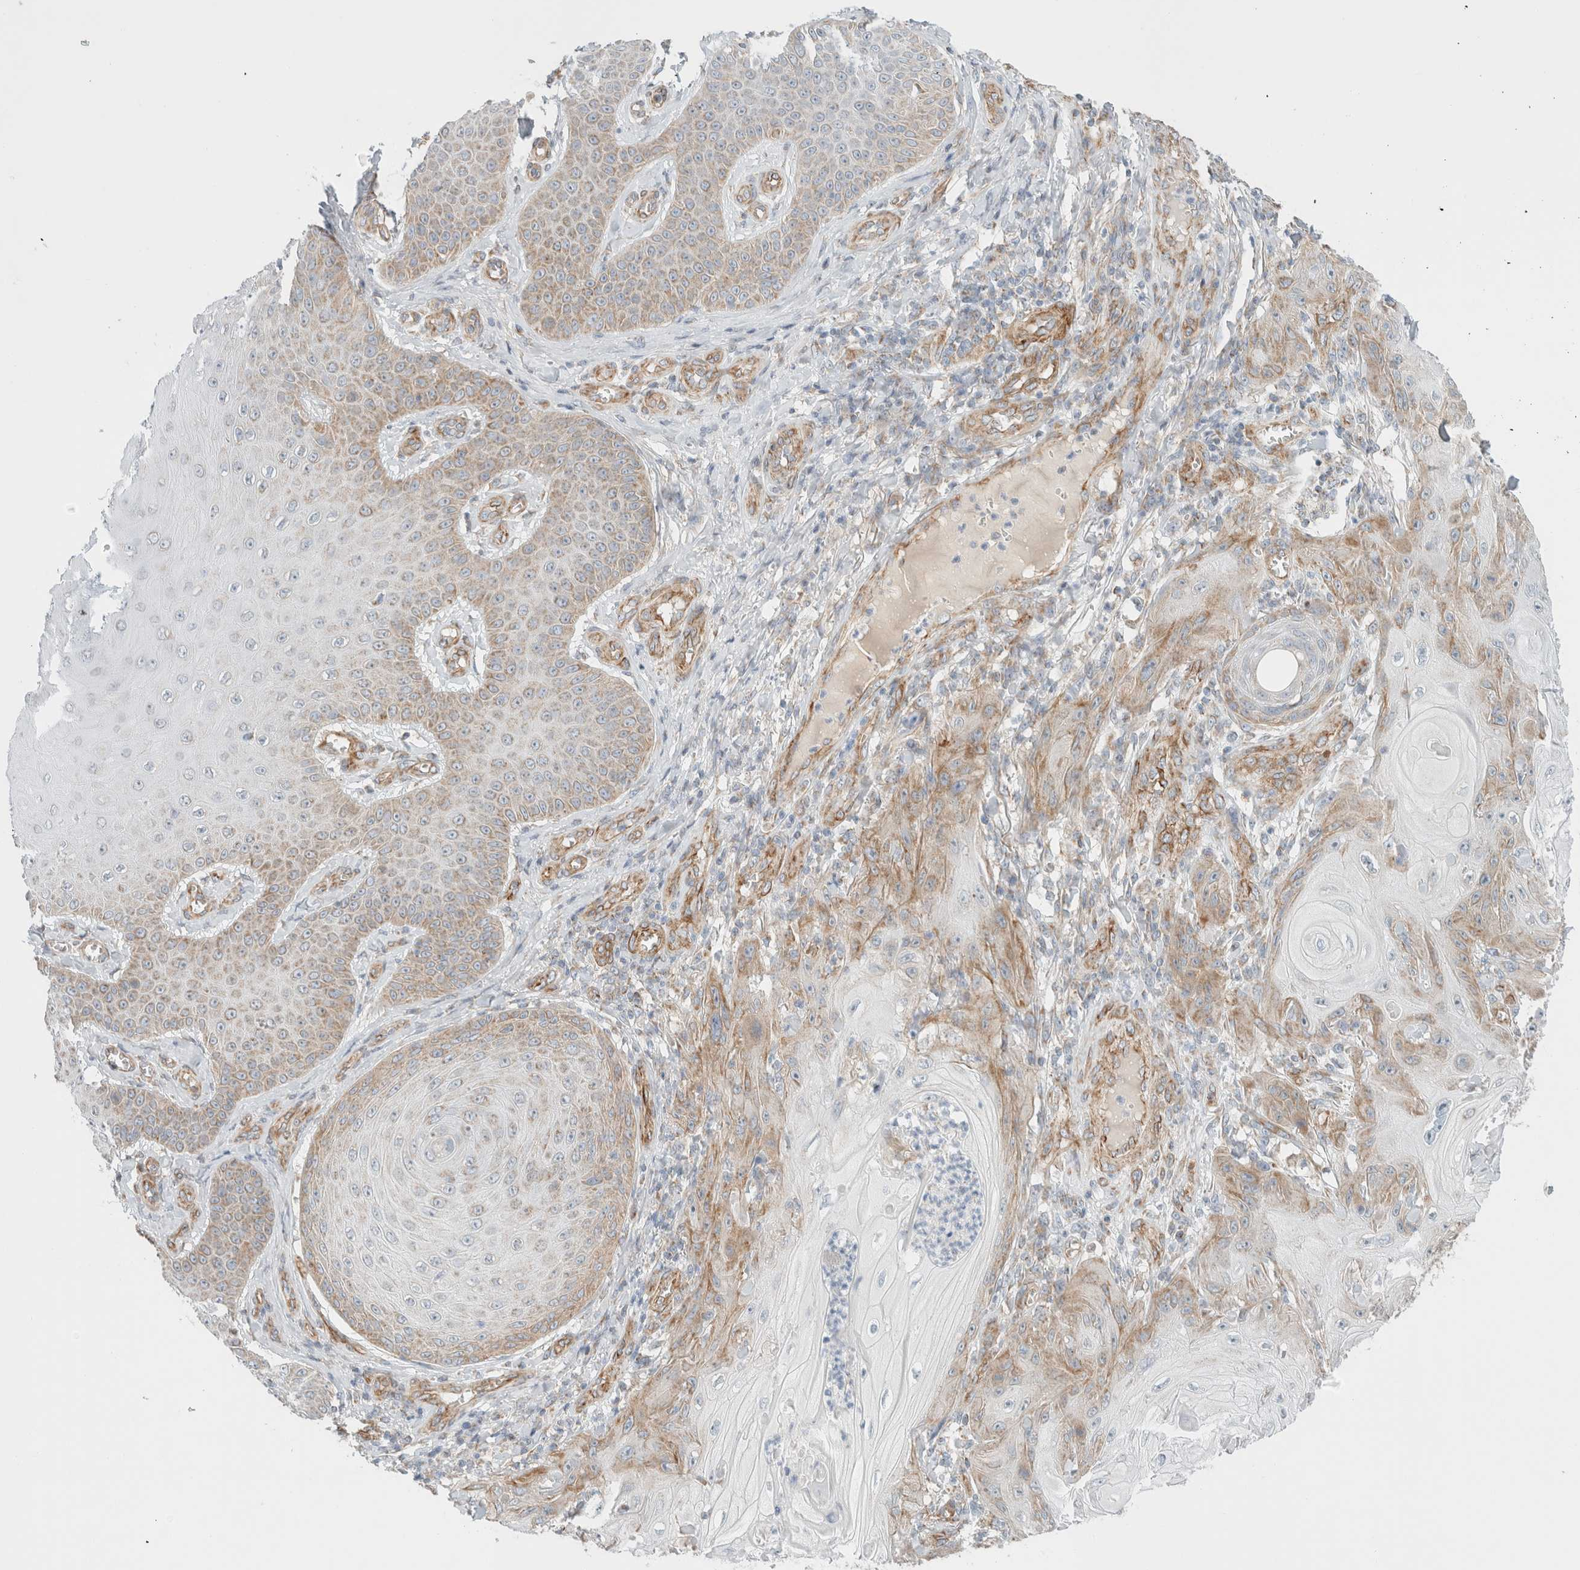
{"staining": {"intensity": "moderate", "quantity": "<25%", "location": "cytoplasmic/membranous"}, "tissue": "skin cancer", "cell_type": "Tumor cells", "image_type": "cancer", "snomed": [{"axis": "morphology", "description": "Squamous cell carcinoma, NOS"}, {"axis": "topography", "description": "Skin"}], "caption": "A low amount of moderate cytoplasmic/membranous staining is seen in approximately <25% of tumor cells in skin cancer tissue. (DAB IHC, brown staining for protein, blue staining for nuclei).", "gene": "MRM3", "patient": {"sex": "male", "age": 74}}